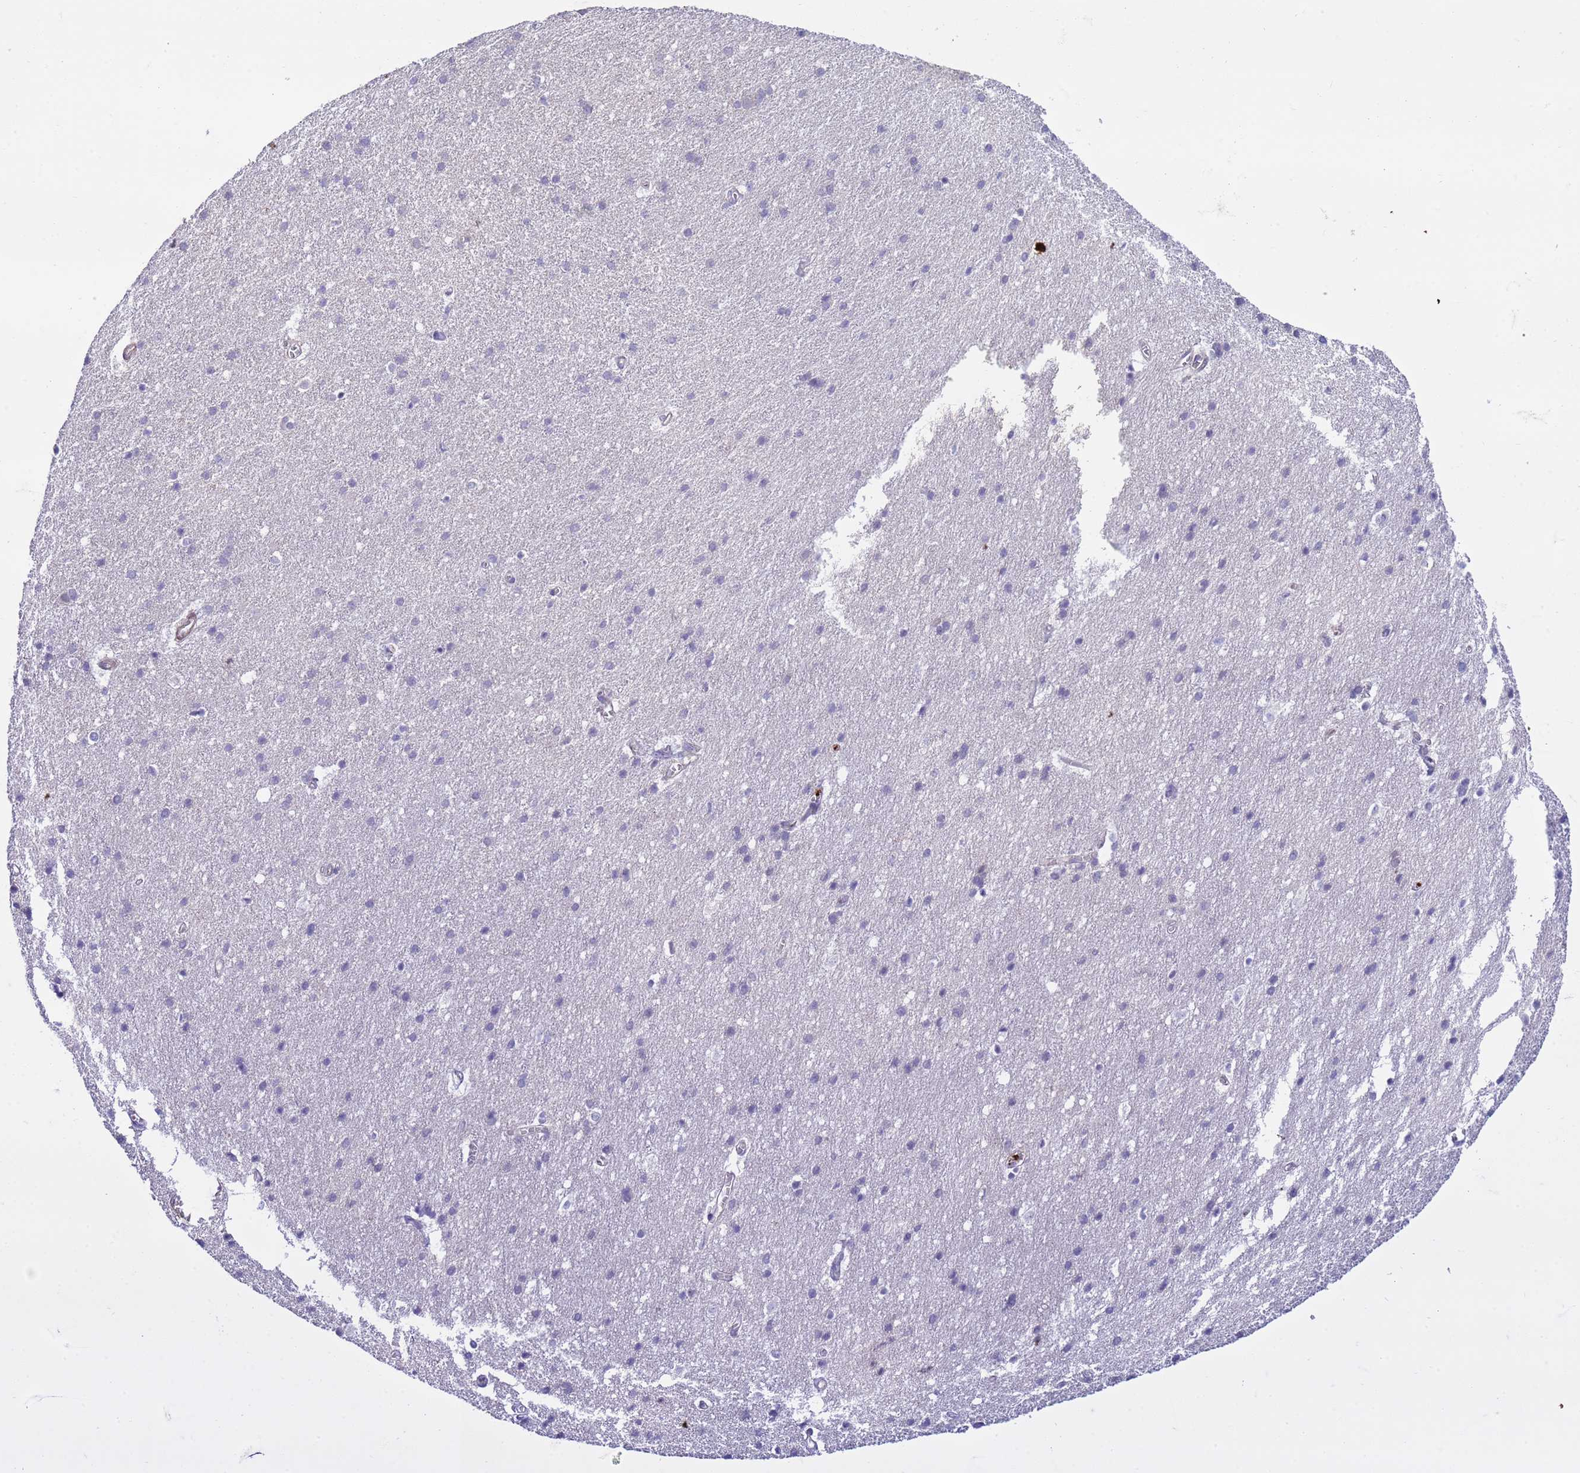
{"staining": {"intensity": "weak", "quantity": ">75%", "location": "cytoplasmic/membranous"}, "tissue": "cerebral cortex", "cell_type": "Endothelial cells", "image_type": "normal", "snomed": [{"axis": "morphology", "description": "Normal tissue, NOS"}, {"axis": "topography", "description": "Cerebral cortex"}], "caption": "A low amount of weak cytoplasmic/membranous positivity is identified in approximately >75% of endothelial cells in normal cerebral cortex.", "gene": "GEN1", "patient": {"sex": "male", "age": 54}}